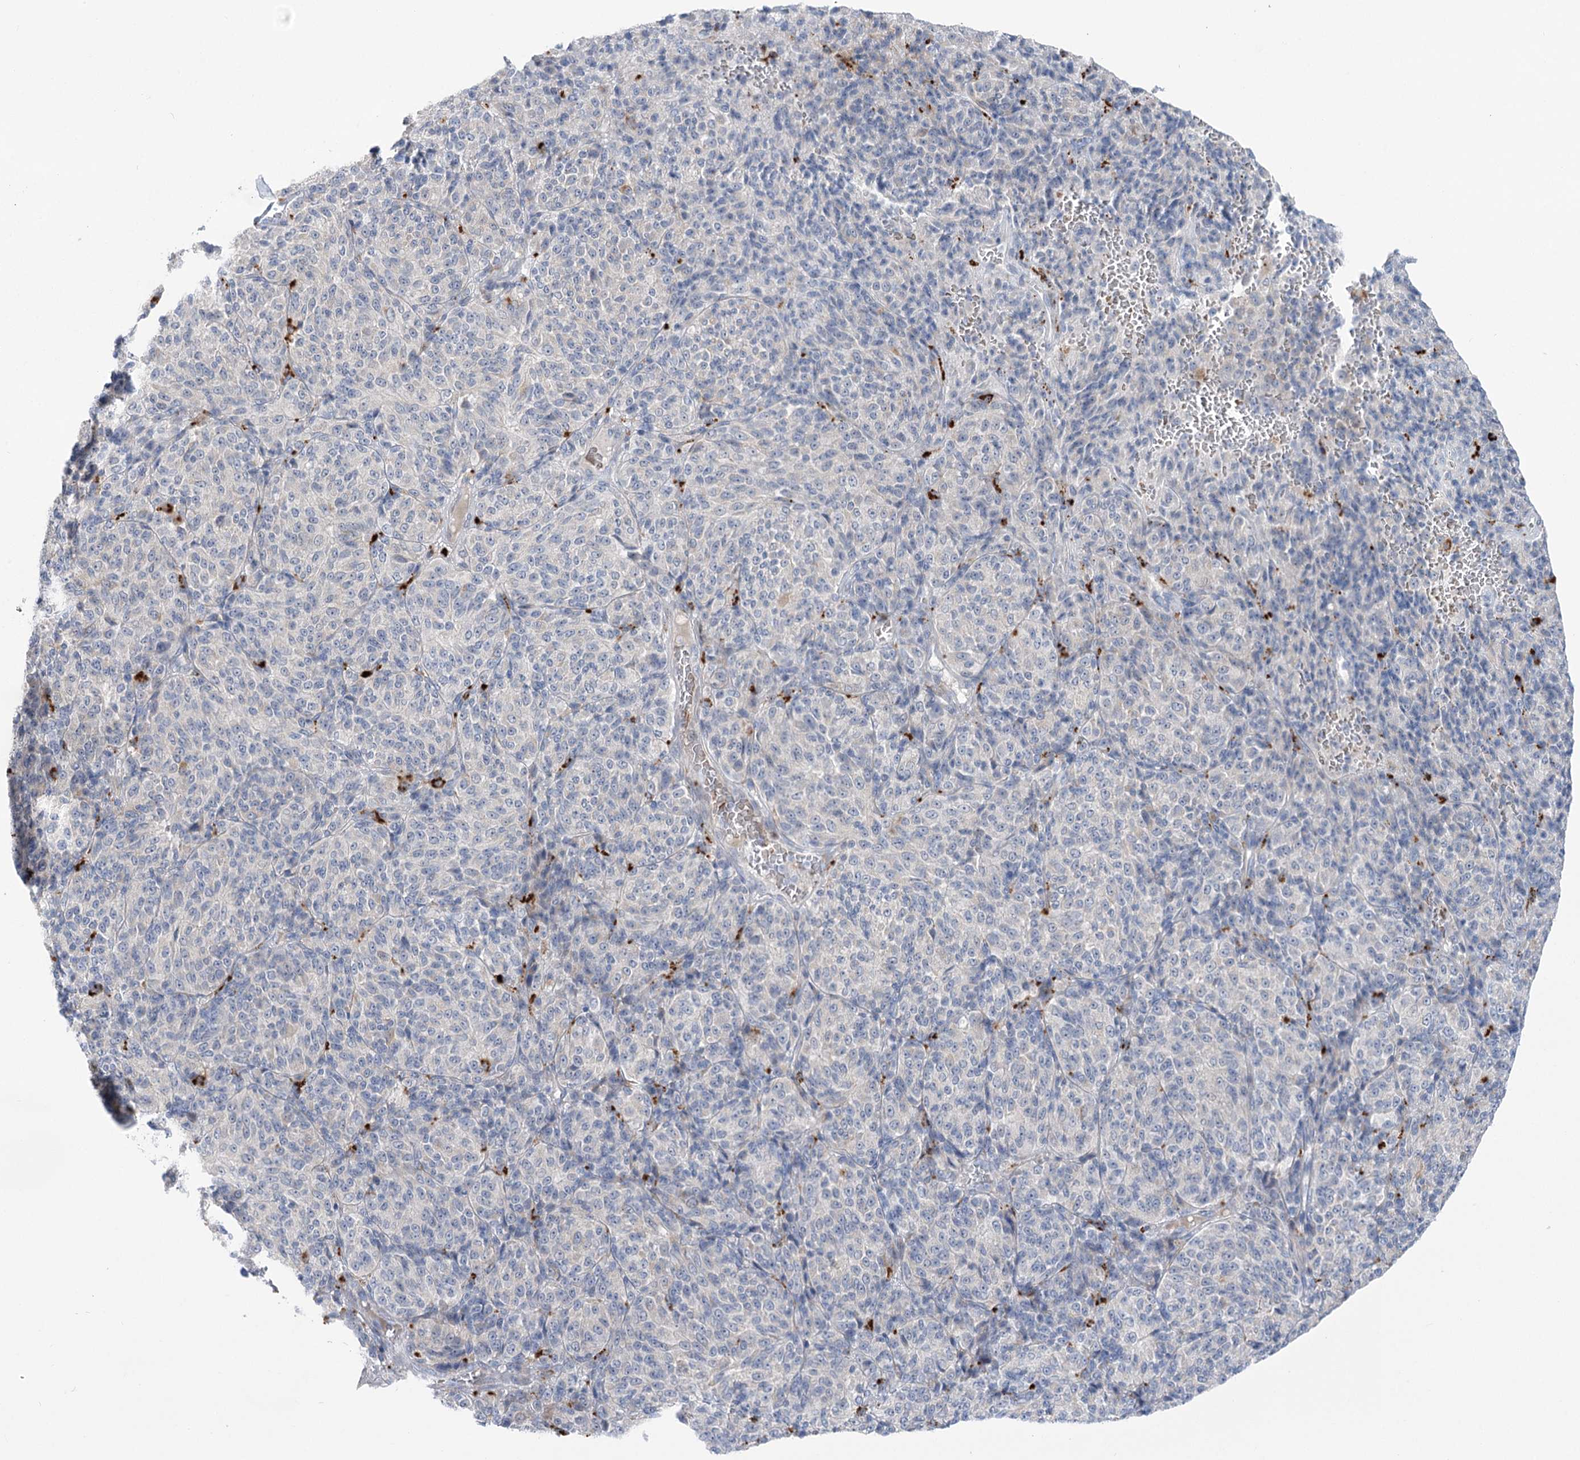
{"staining": {"intensity": "negative", "quantity": "none", "location": "none"}, "tissue": "melanoma", "cell_type": "Tumor cells", "image_type": "cancer", "snomed": [{"axis": "morphology", "description": "Malignant melanoma, Metastatic site"}, {"axis": "topography", "description": "Brain"}], "caption": "Tumor cells show no significant expression in melanoma. (DAB (3,3'-diaminobenzidine) IHC visualized using brightfield microscopy, high magnification).", "gene": "SIAE", "patient": {"sex": "female", "age": 56}}